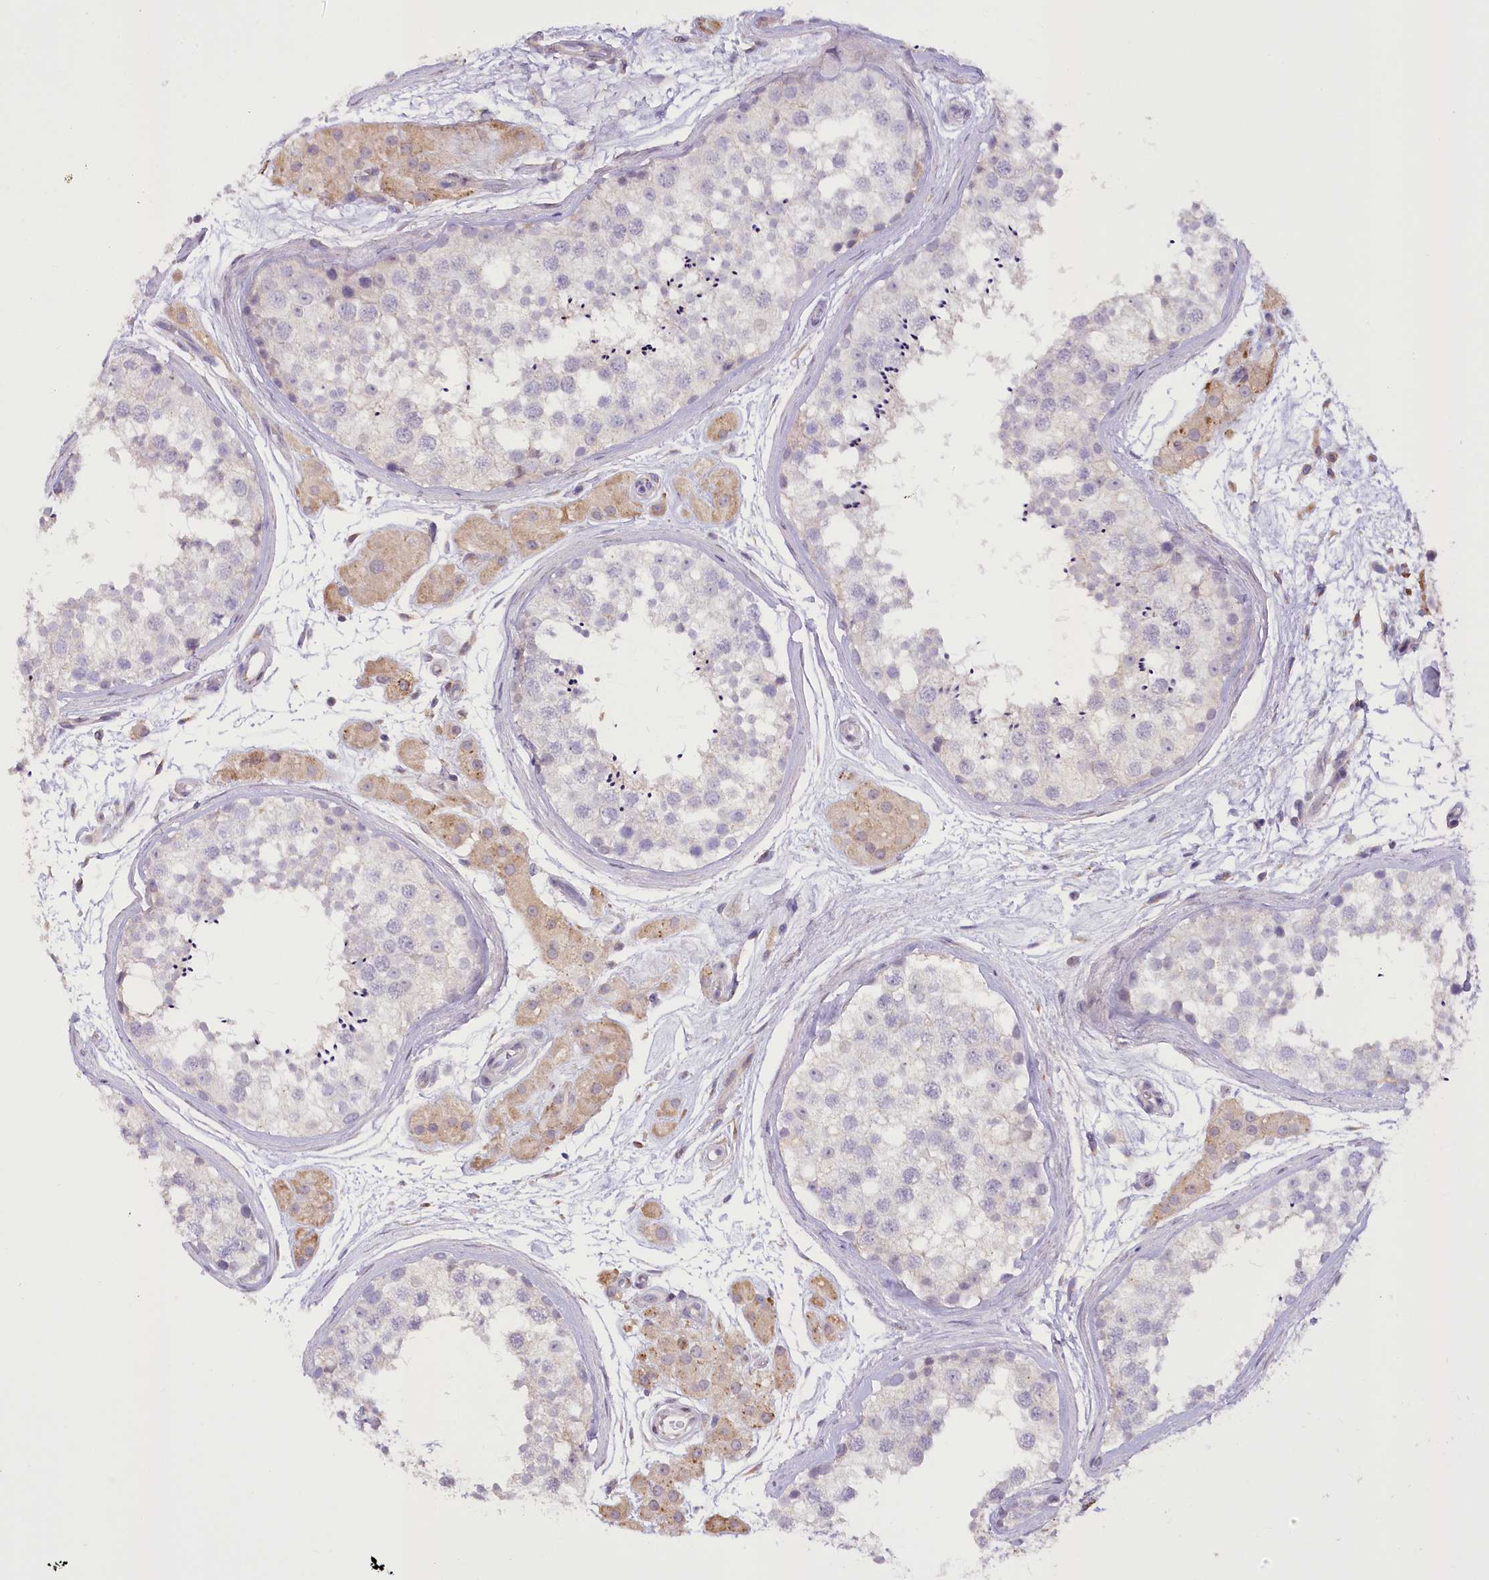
{"staining": {"intensity": "negative", "quantity": "none", "location": "none"}, "tissue": "testis", "cell_type": "Cells in seminiferous ducts", "image_type": "normal", "snomed": [{"axis": "morphology", "description": "Normal tissue, NOS"}, {"axis": "topography", "description": "Testis"}], "caption": "Cells in seminiferous ducts show no significant protein staining in unremarkable testis.", "gene": "NCKAP5", "patient": {"sex": "male", "age": 56}}